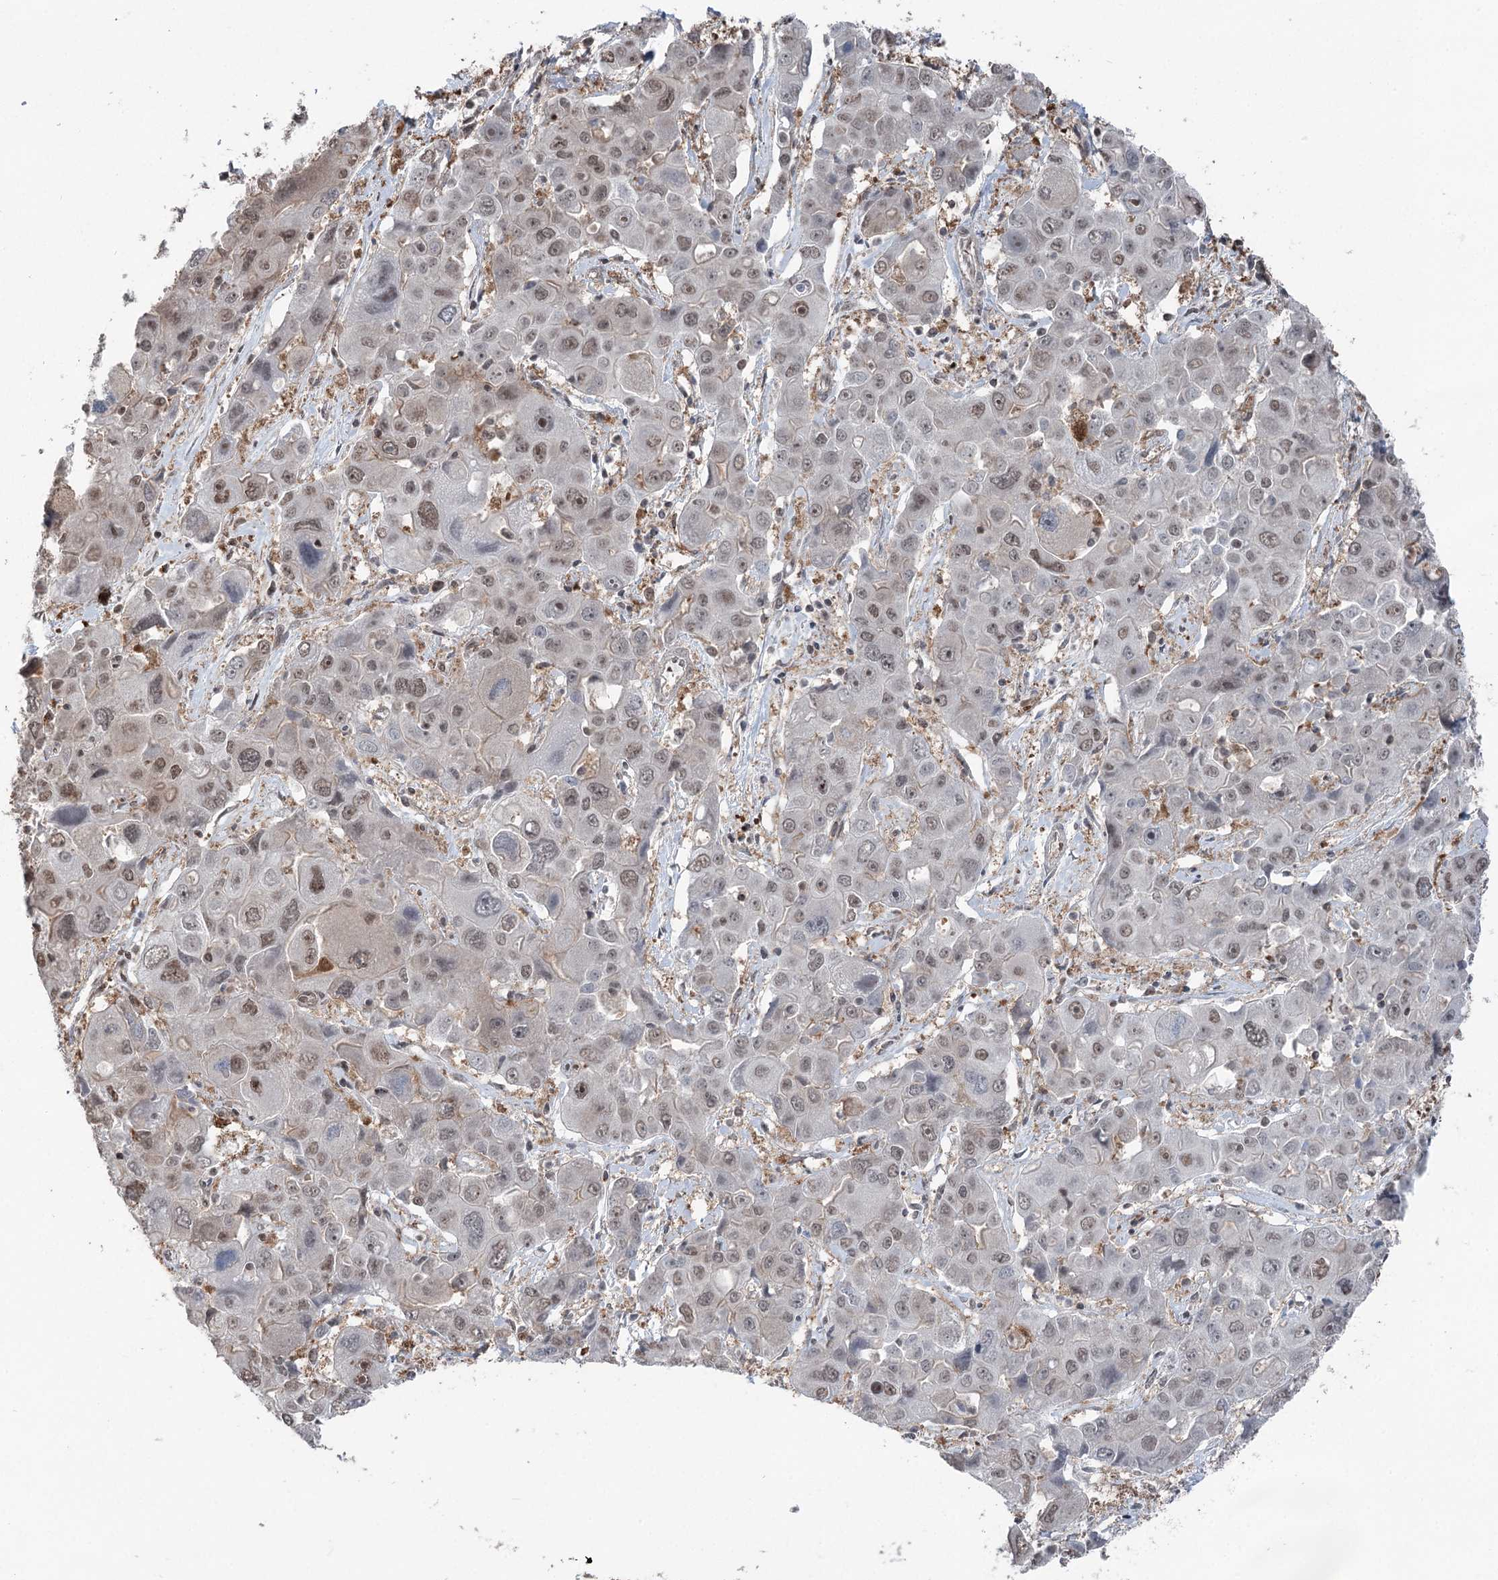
{"staining": {"intensity": "weak", "quantity": "25%-75%", "location": "nuclear"}, "tissue": "liver cancer", "cell_type": "Tumor cells", "image_type": "cancer", "snomed": [{"axis": "morphology", "description": "Cholangiocarcinoma"}, {"axis": "topography", "description": "Liver"}], "caption": "A low amount of weak nuclear staining is seen in about 25%-75% of tumor cells in liver cholangiocarcinoma tissue.", "gene": "CCSER2", "patient": {"sex": "male", "age": 67}}